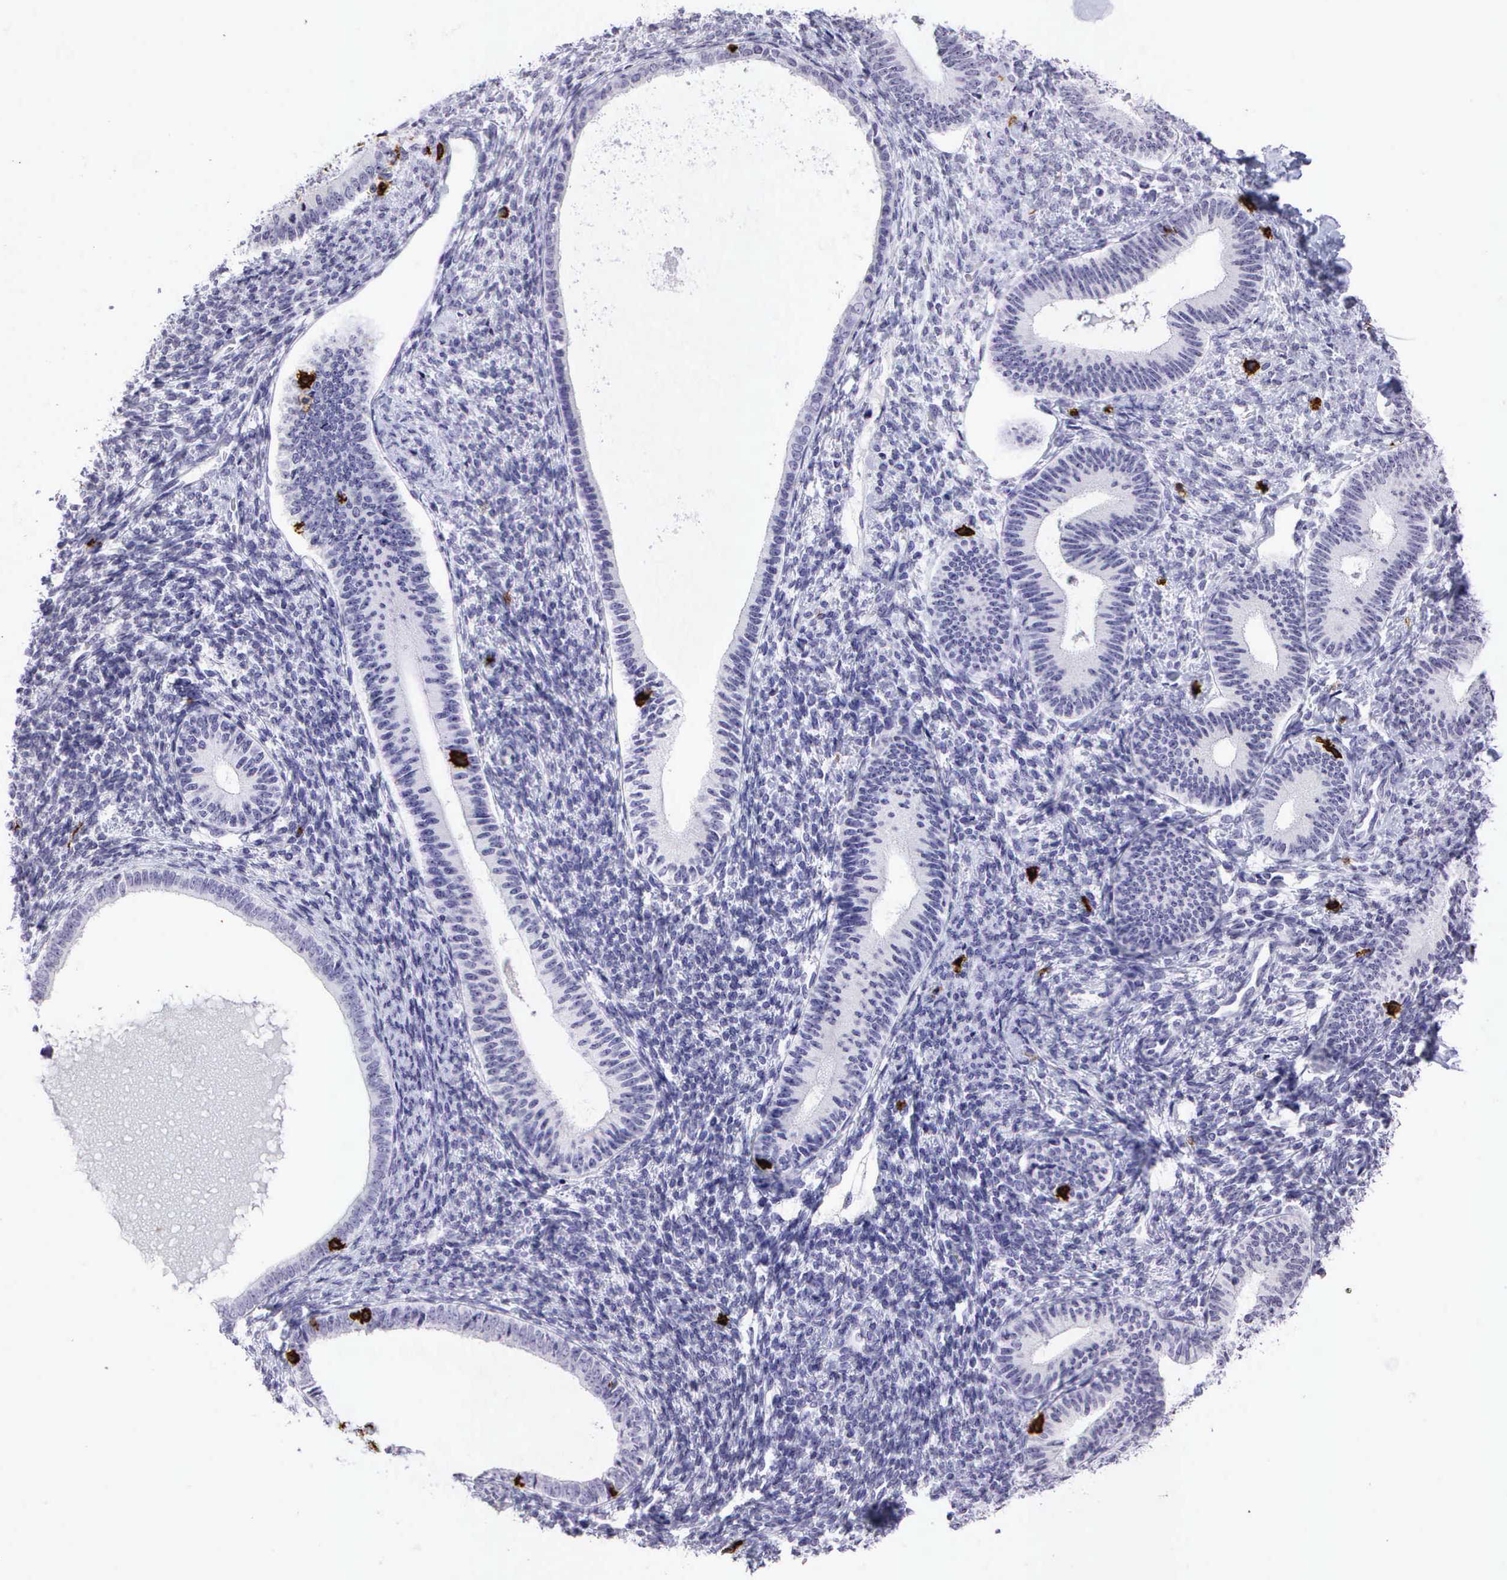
{"staining": {"intensity": "negative", "quantity": "none", "location": "none"}, "tissue": "endometrium", "cell_type": "Cells in endometrial stroma", "image_type": "normal", "snomed": [{"axis": "morphology", "description": "Normal tissue, NOS"}, {"axis": "topography", "description": "Endometrium"}], "caption": "The image shows no significant positivity in cells in endometrial stroma of endometrium. (Stains: DAB immunohistochemistry with hematoxylin counter stain, Microscopy: brightfield microscopy at high magnification).", "gene": "CD8A", "patient": {"sex": "female", "age": 82}}